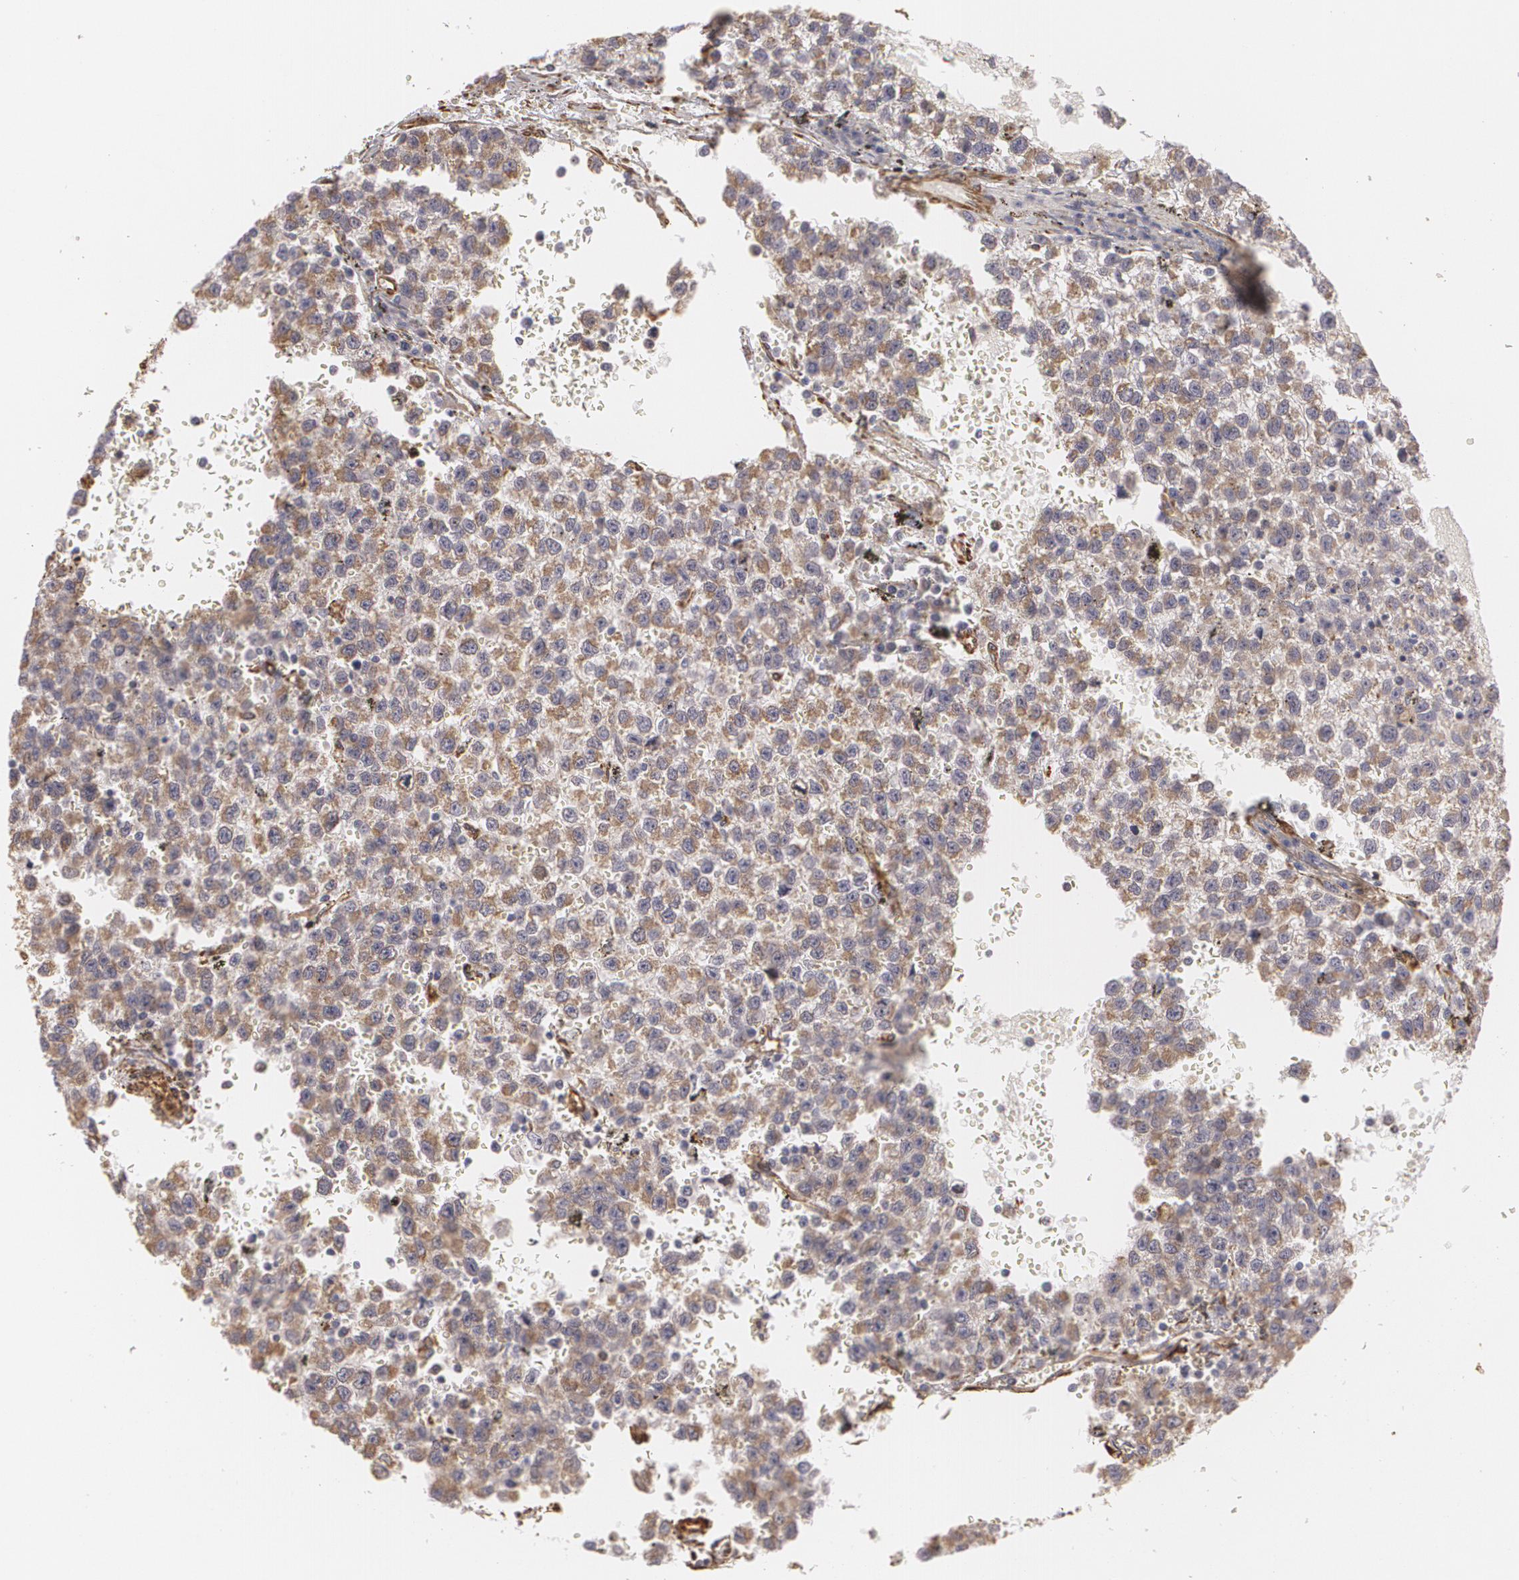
{"staining": {"intensity": "moderate", "quantity": ">75%", "location": "cytoplasmic/membranous"}, "tissue": "testis cancer", "cell_type": "Tumor cells", "image_type": "cancer", "snomed": [{"axis": "morphology", "description": "Seminoma, NOS"}, {"axis": "topography", "description": "Testis"}], "caption": "An image of testis seminoma stained for a protein exhibits moderate cytoplasmic/membranous brown staining in tumor cells.", "gene": "CYB5R3", "patient": {"sex": "male", "age": 35}}